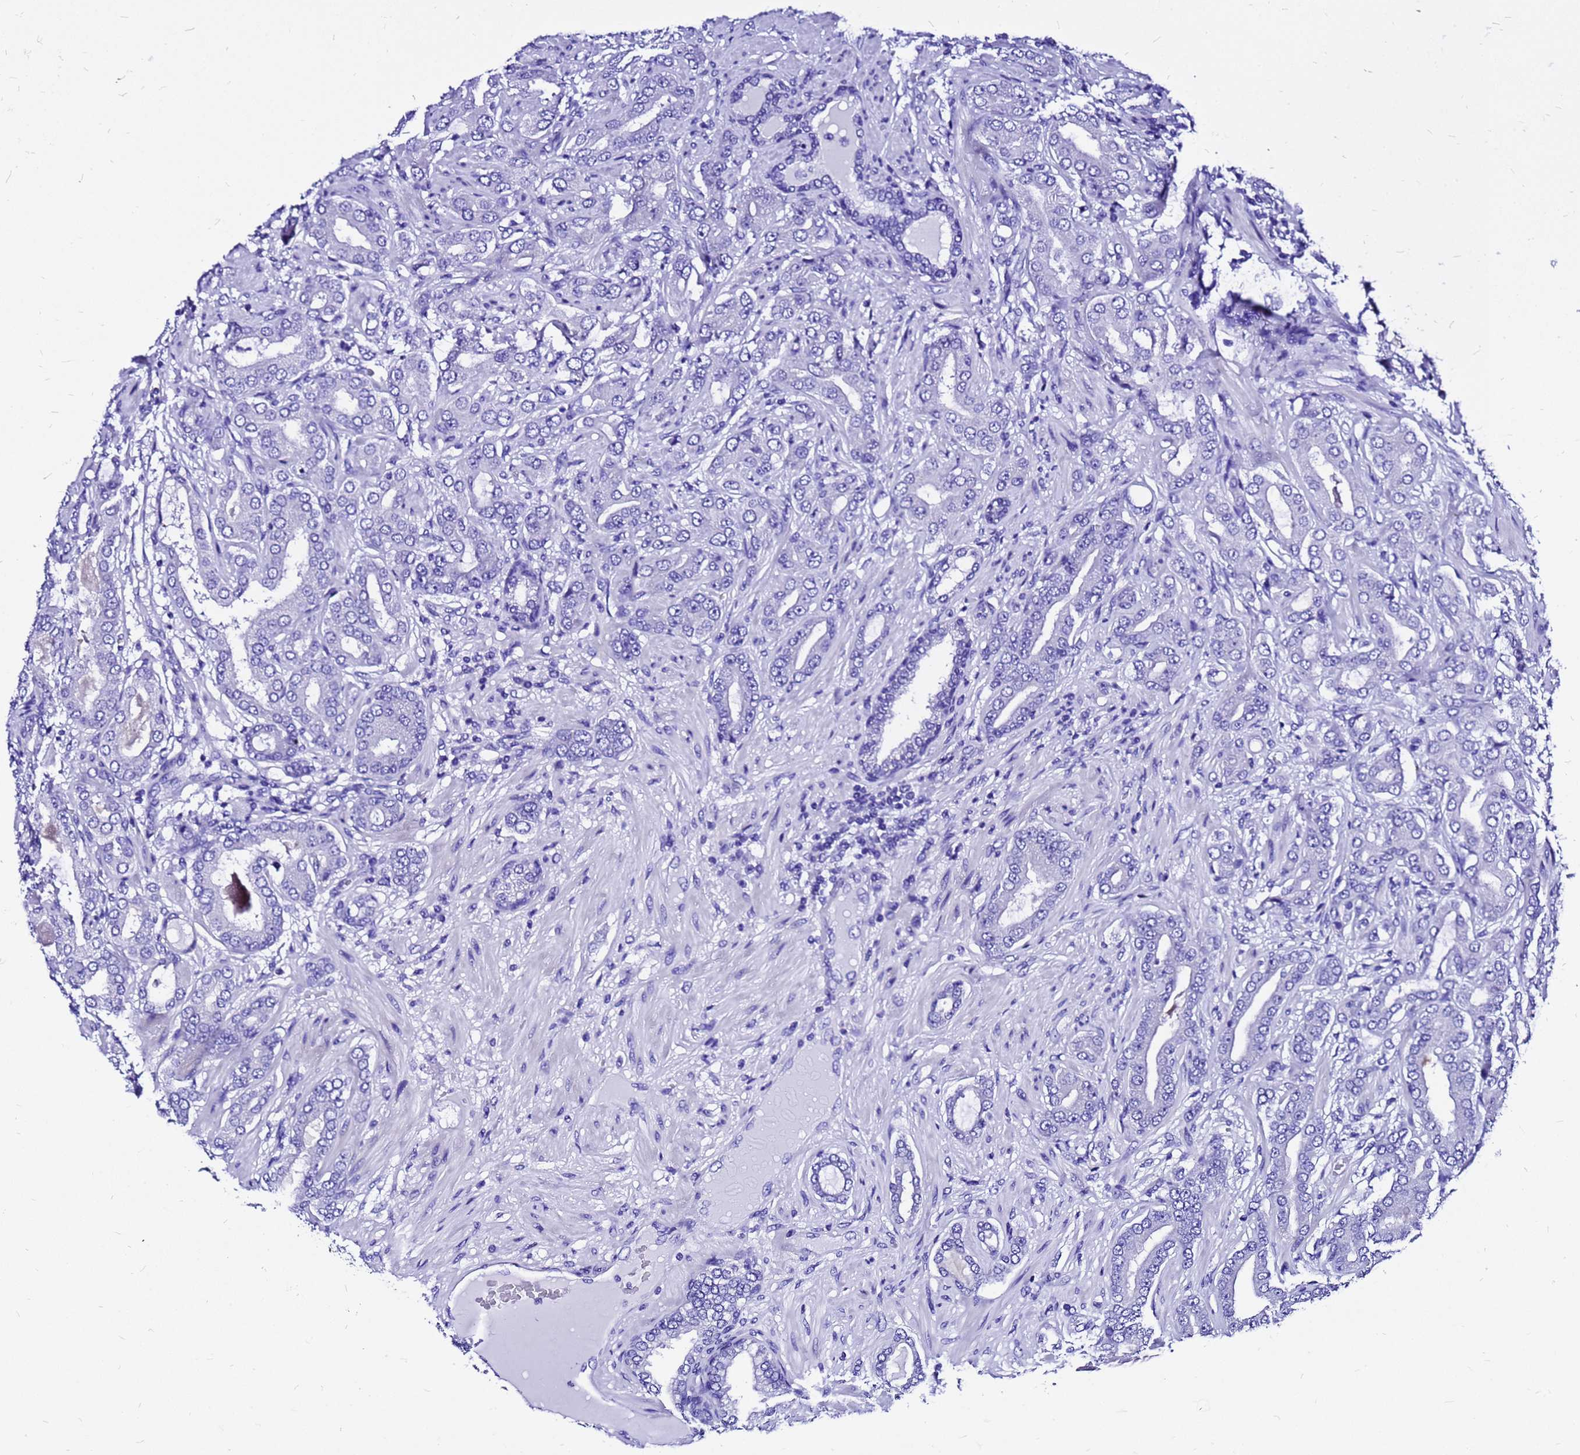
{"staining": {"intensity": "negative", "quantity": "none", "location": "none"}, "tissue": "prostate cancer", "cell_type": "Tumor cells", "image_type": "cancer", "snomed": [{"axis": "morphology", "description": "Adenocarcinoma, Low grade"}, {"axis": "topography", "description": "Prostate"}], "caption": "Tumor cells are negative for brown protein staining in prostate low-grade adenocarcinoma.", "gene": "HERC4", "patient": {"sex": "male", "age": 57}}